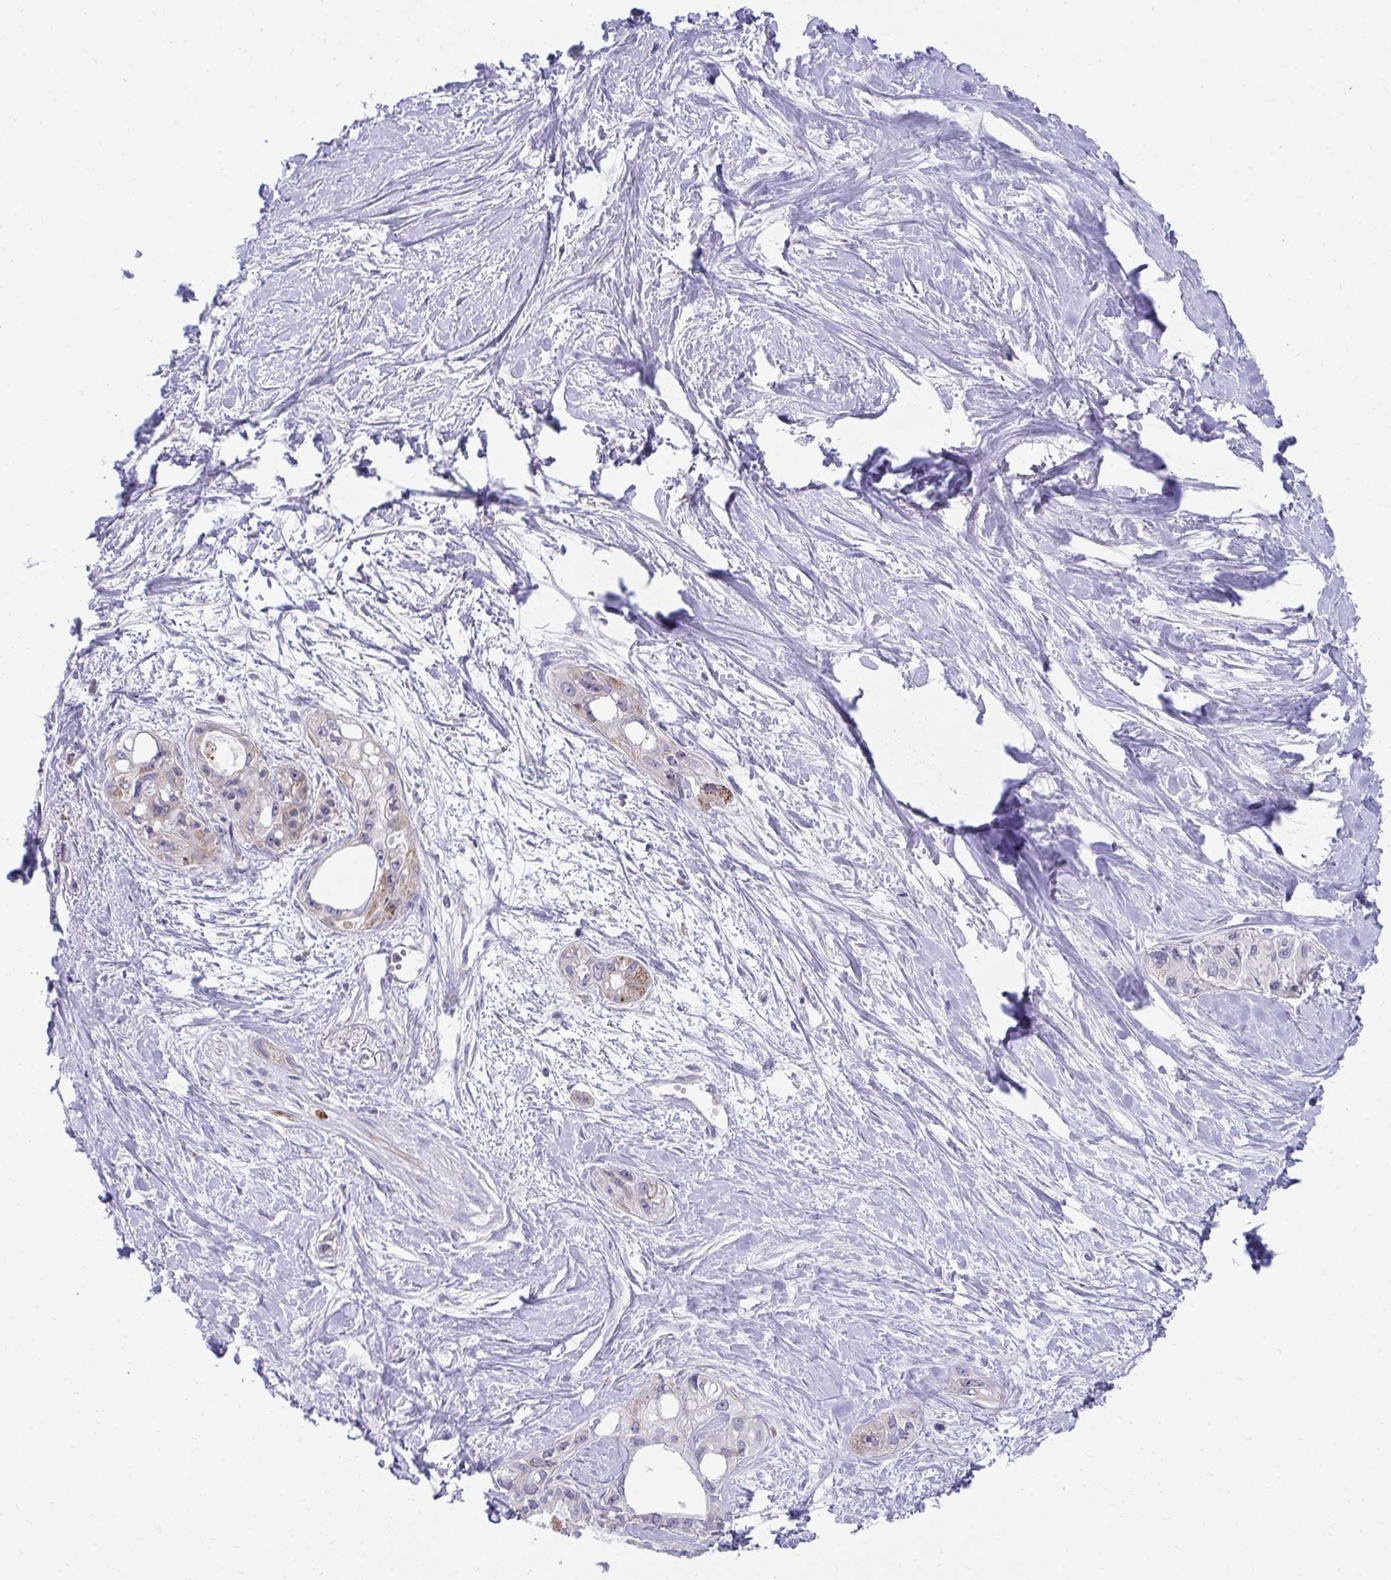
{"staining": {"intensity": "weak", "quantity": "<25%", "location": "cytoplasmic/membranous"}, "tissue": "pancreatic cancer", "cell_type": "Tumor cells", "image_type": "cancer", "snomed": [{"axis": "morphology", "description": "Adenocarcinoma, NOS"}, {"axis": "topography", "description": "Pancreas"}], "caption": "Image shows no significant protein expression in tumor cells of pancreatic adenocarcinoma.", "gene": "PRRG3", "patient": {"sex": "female", "age": 50}}